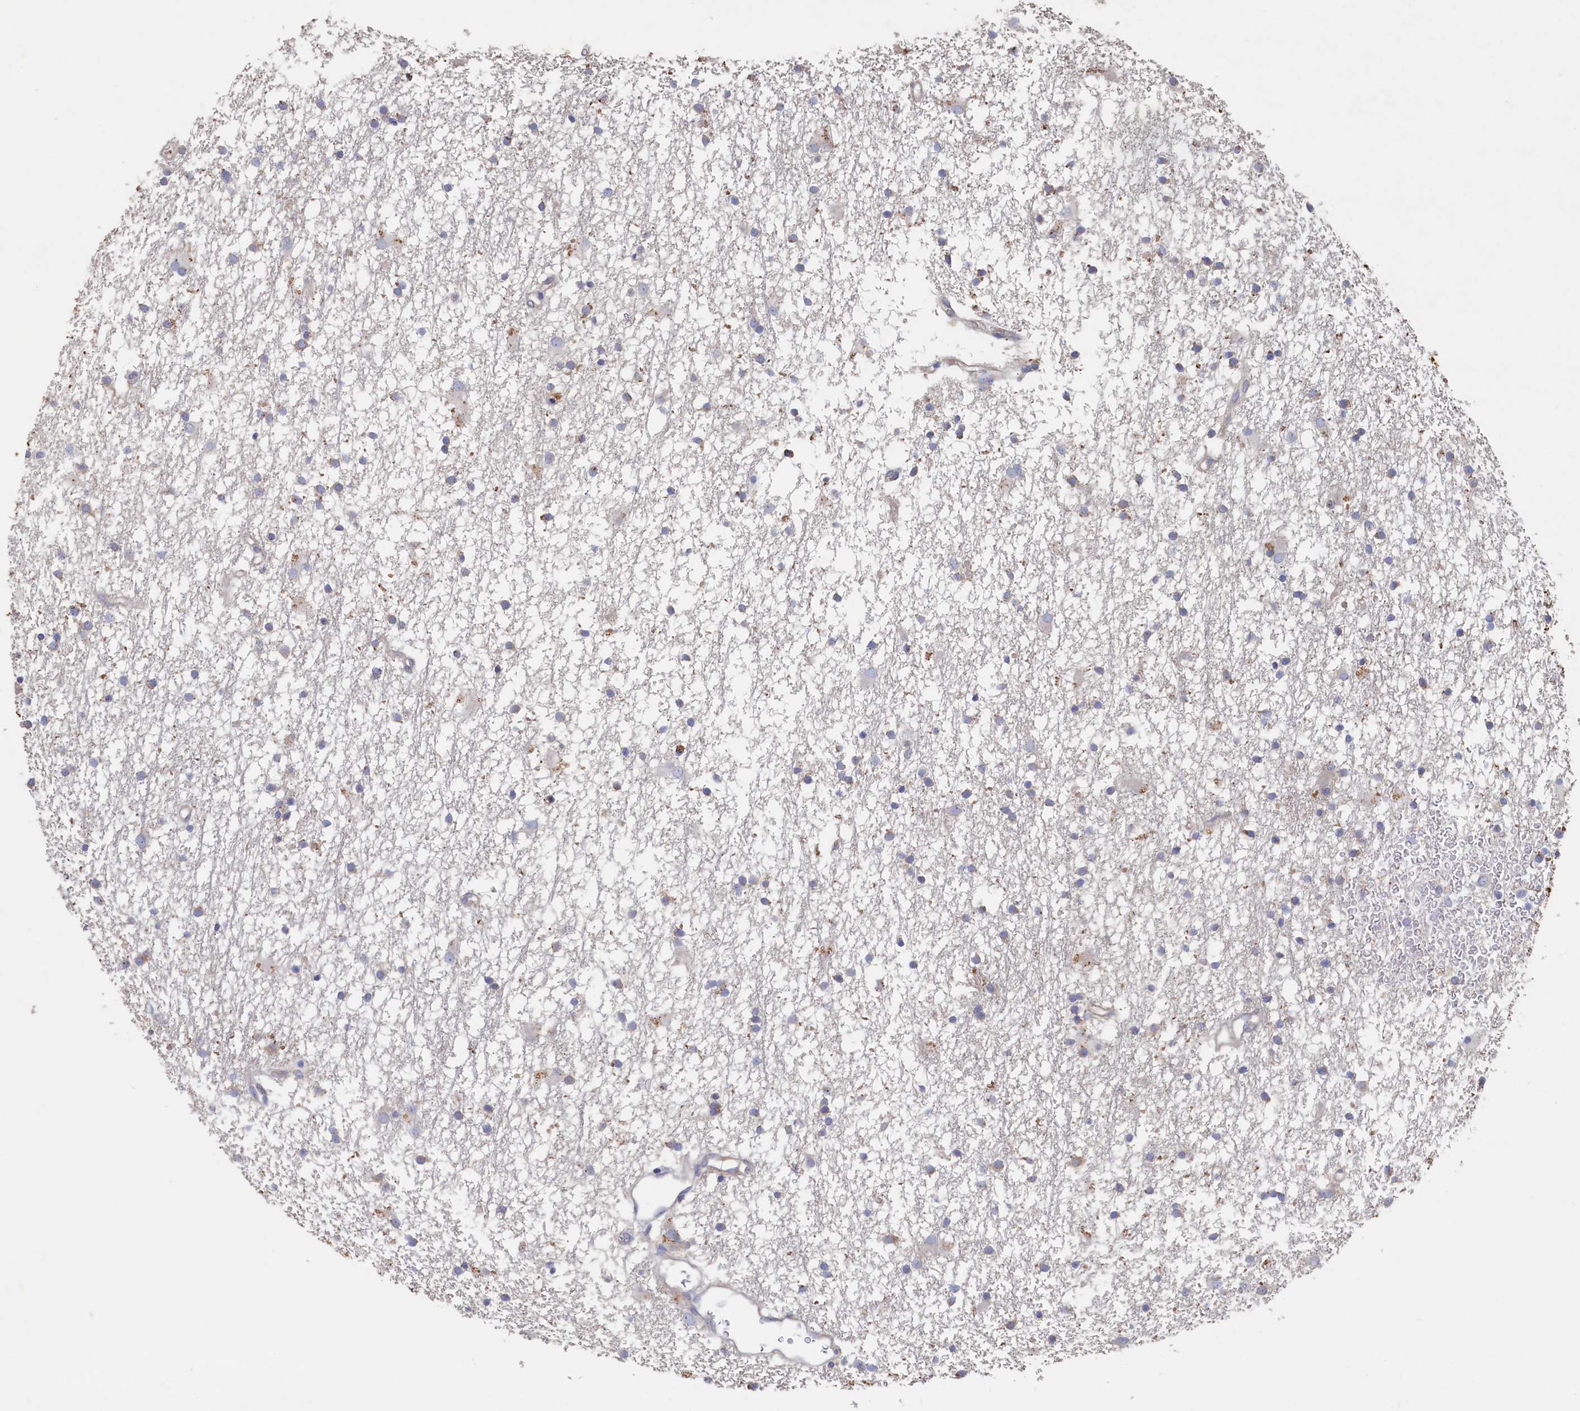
{"staining": {"intensity": "weak", "quantity": "<25%", "location": "cytoplasmic/membranous"}, "tissue": "glioma", "cell_type": "Tumor cells", "image_type": "cancer", "snomed": [{"axis": "morphology", "description": "Glioma, malignant, High grade"}, {"axis": "topography", "description": "Brain"}], "caption": "Tumor cells show no significant protein expression in malignant glioma (high-grade).", "gene": "CBLIF", "patient": {"sex": "male", "age": 77}}